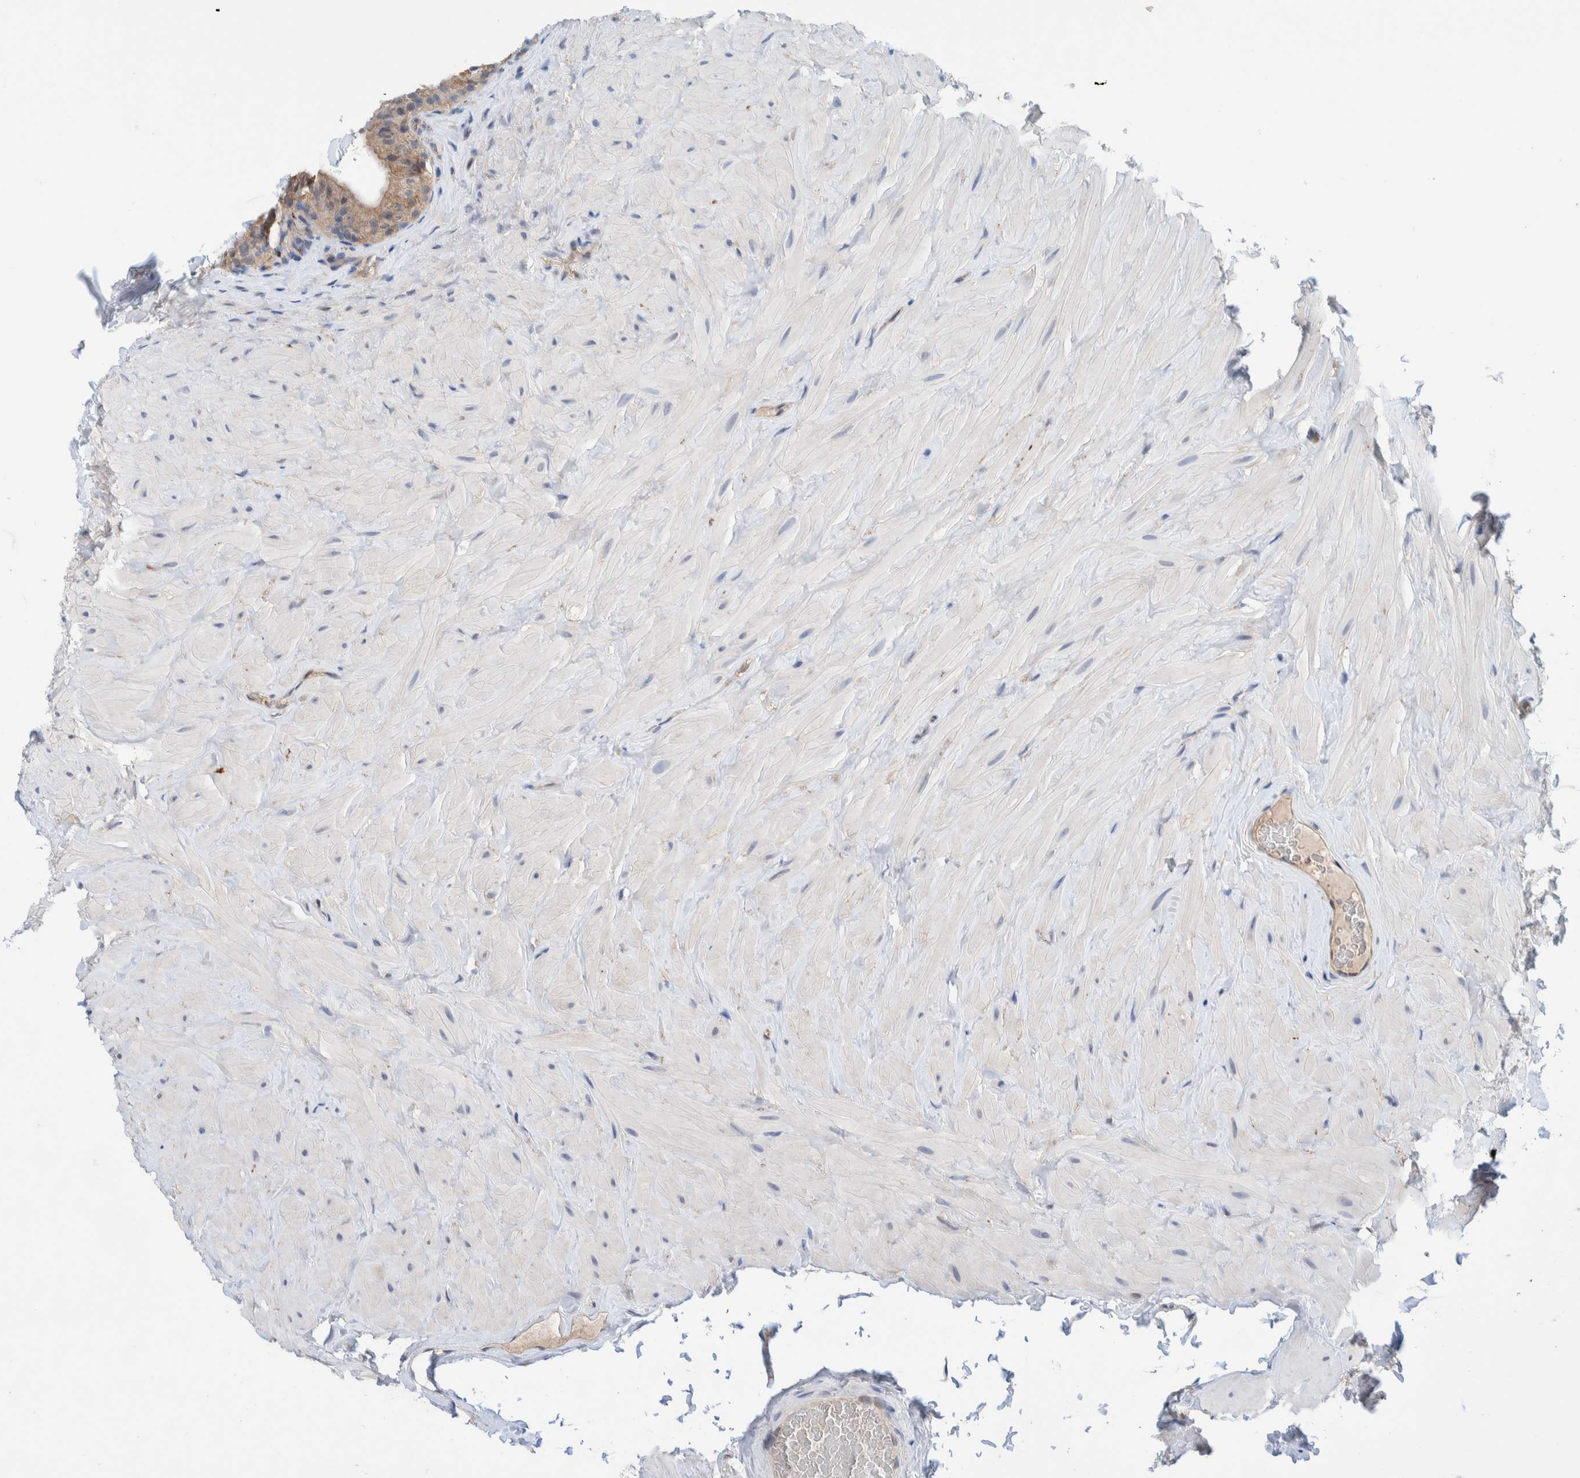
{"staining": {"intensity": "weak", "quantity": ">75%", "location": "cytoplasmic/membranous"}, "tissue": "epididymis", "cell_type": "Glandular cells", "image_type": "normal", "snomed": [{"axis": "morphology", "description": "Normal tissue, NOS"}, {"axis": "topography", "description": "Vascular tissue"}, {"axis": "topography", "description": "Epididymis"}], "caption": "Weak cytoplasmic/membranous staining for a protein is seen in approximately >75% of glandular cells of benign epididymis using IHC.", "gene": "PFAS", "patient": {"sex": "male", "age": 49}}